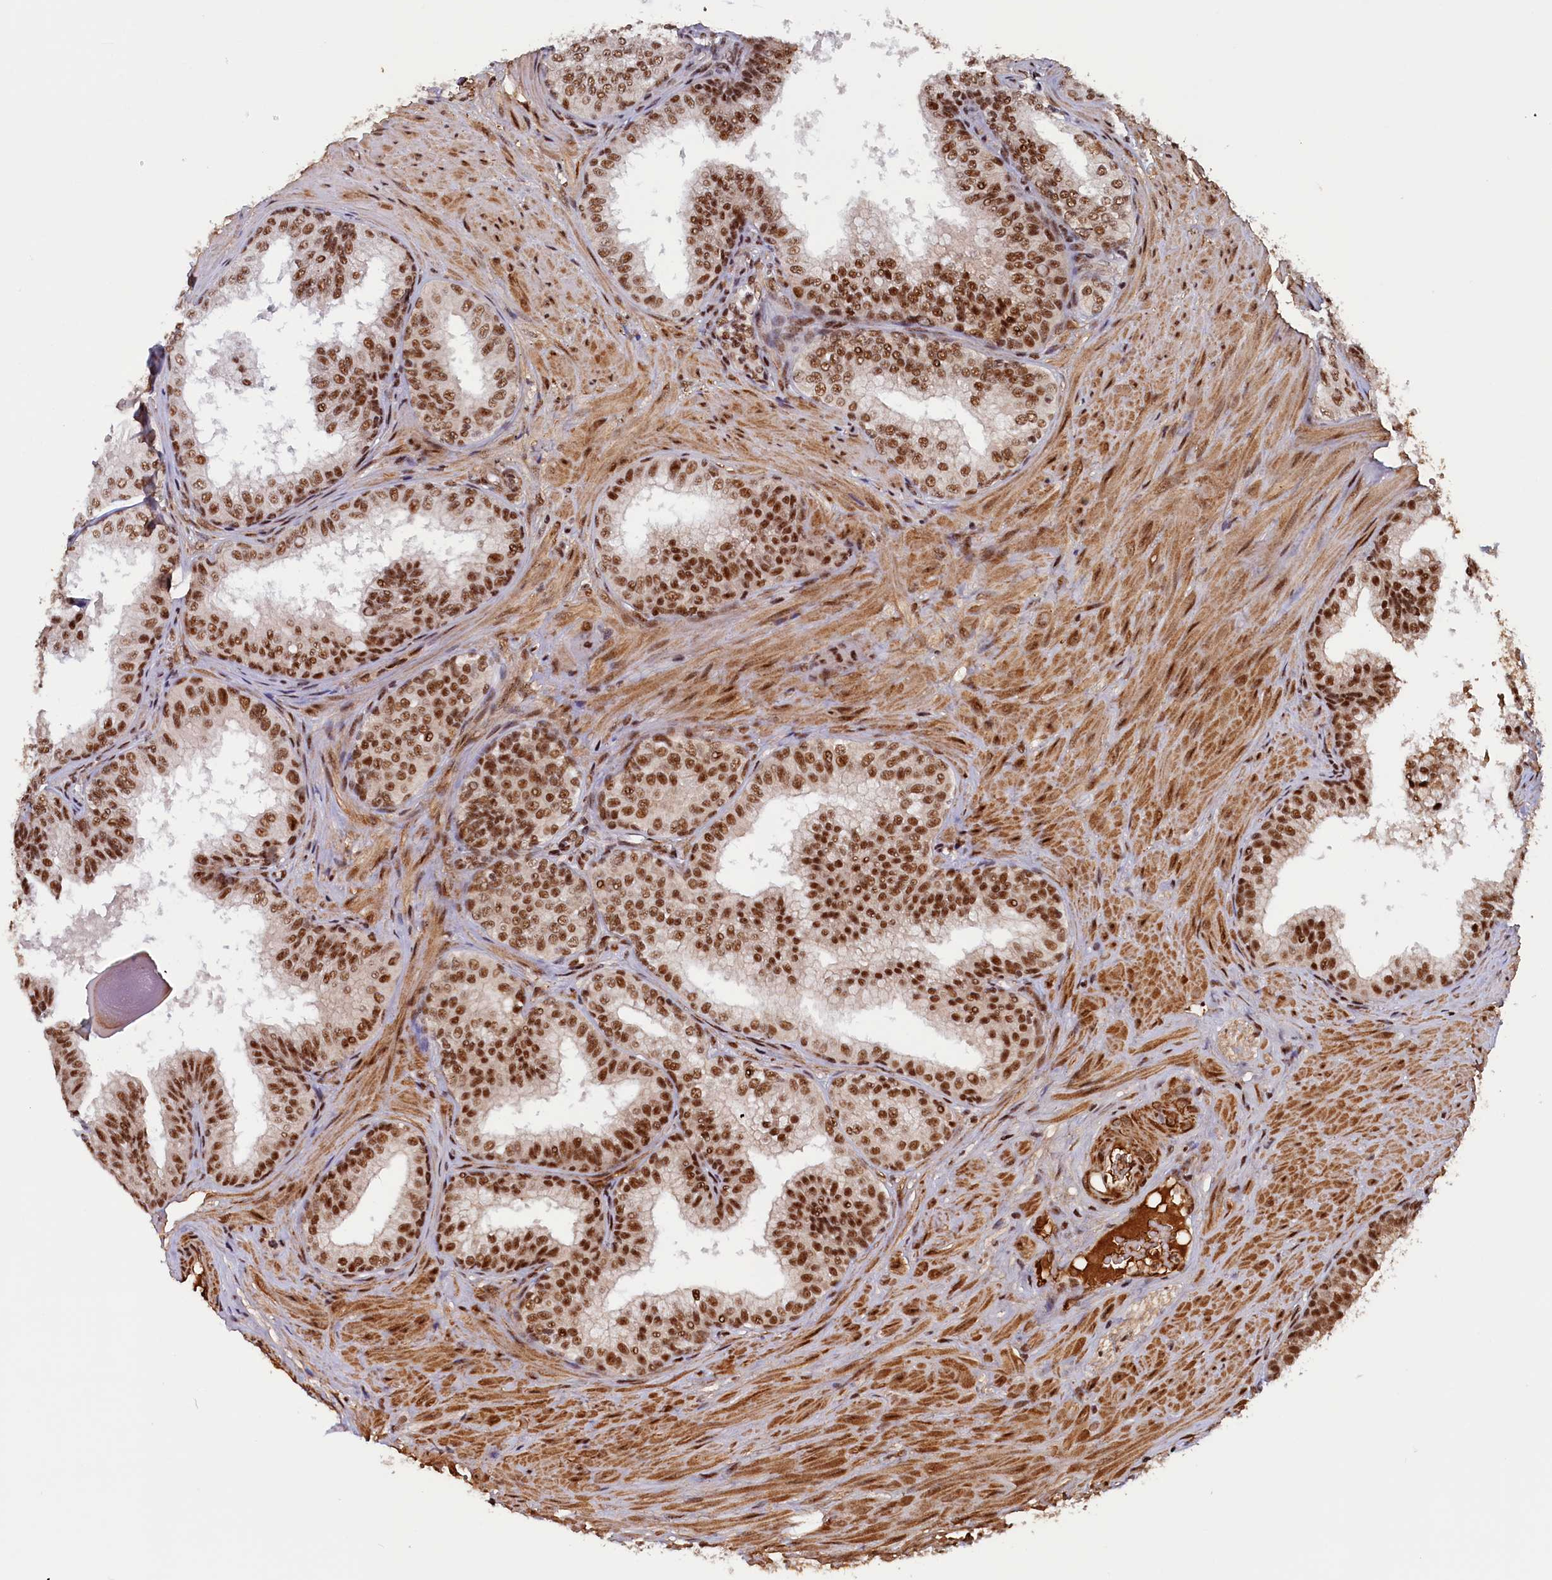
{"staining": {"intensity": "strong", "quantity": ">75%", "location": "nuclear"}, "tissue": "prostate", "cell_type": "Glandular cells", "image_type": "normal", "snomed": [{"axis": "morphology", "description": "Normal tissue, NOS"}, {"axis": "topography", "description": "Prostate"}], "caption": "Normal prostate demonstrates strong nuclear staining in approximately >75% of glandular cells.", "gene": "ZC3H18", "patient": {"sex": "male", "age": 60}}